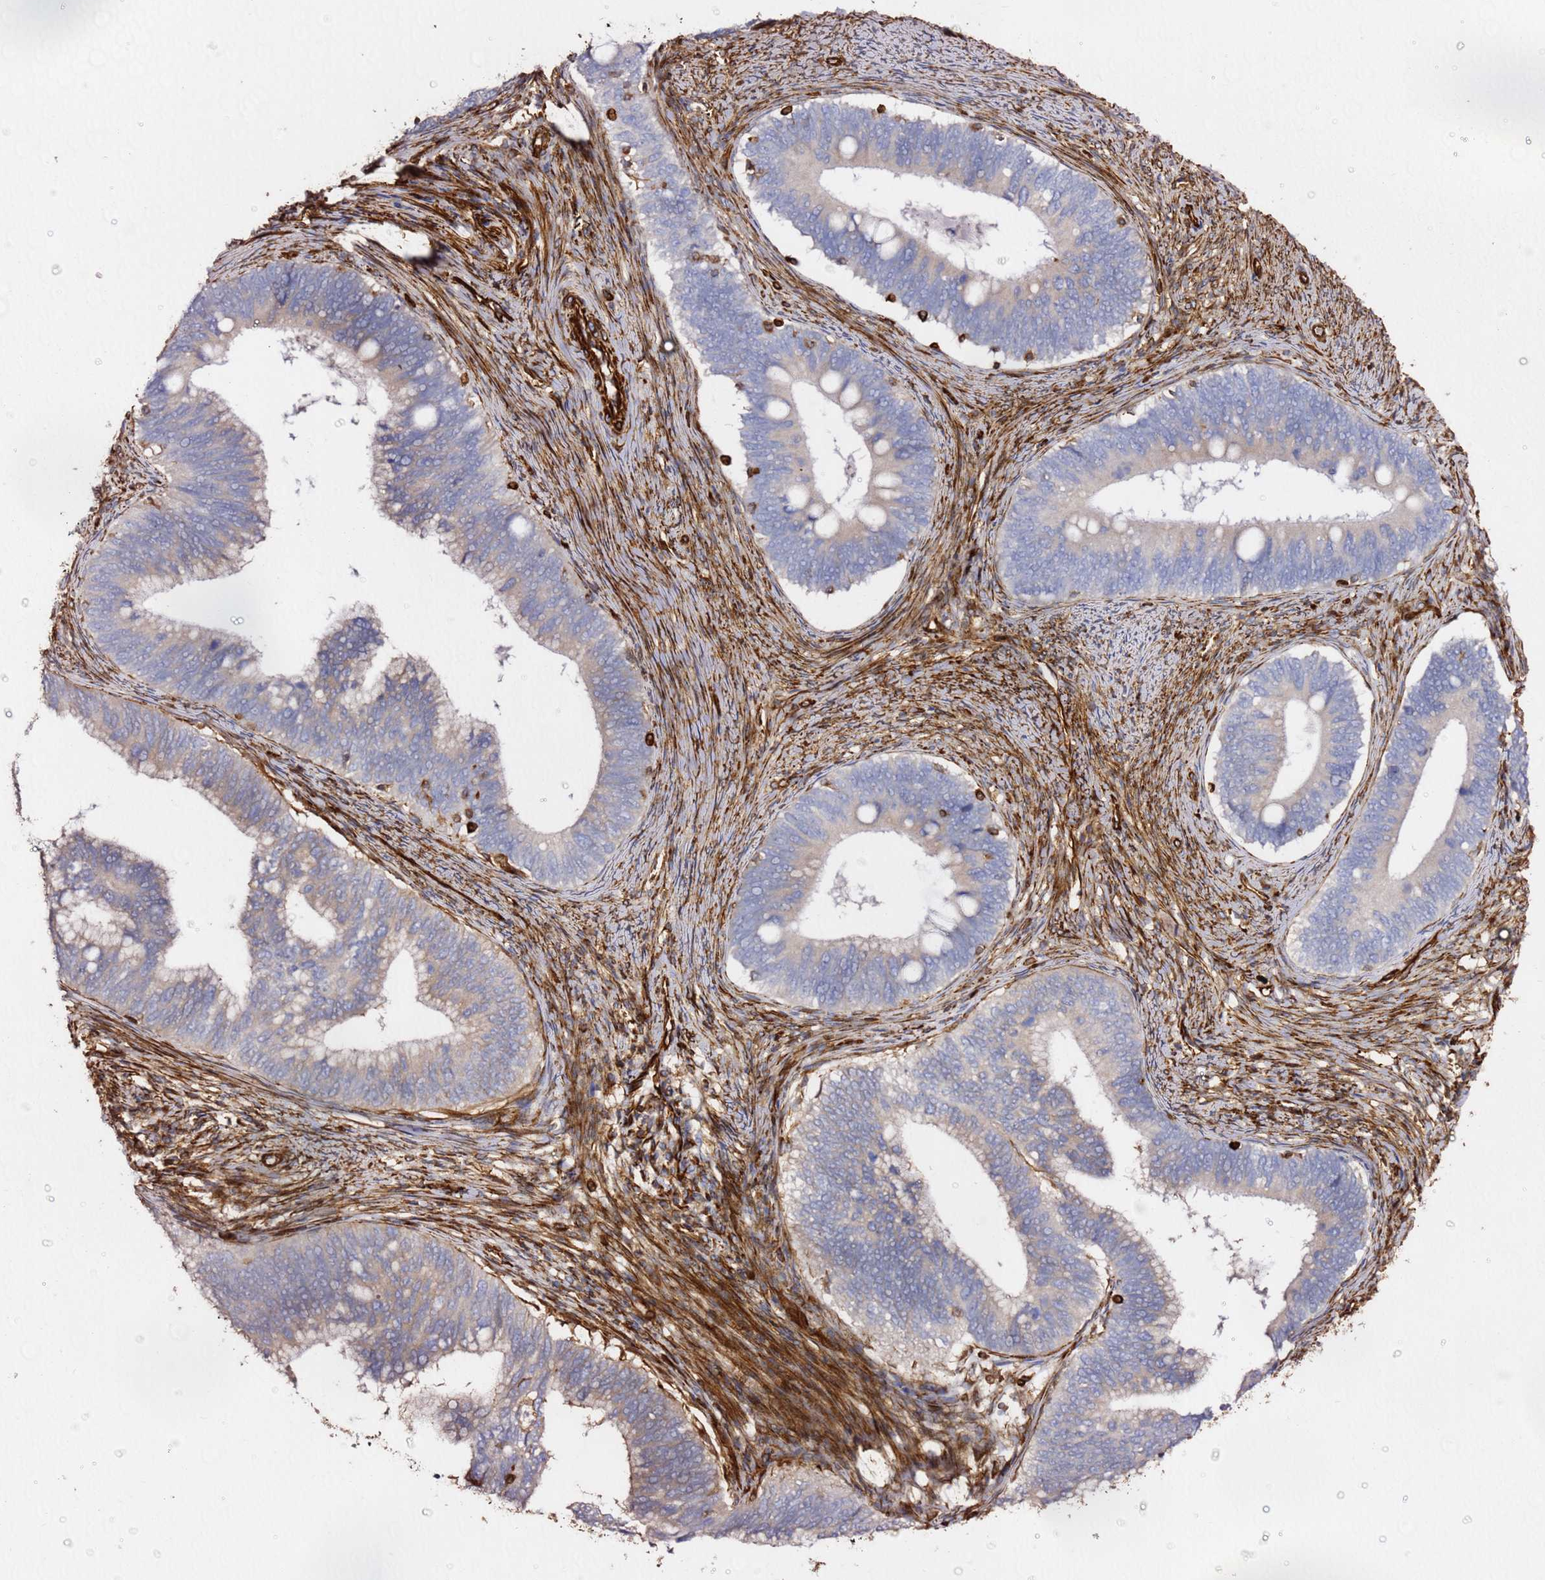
{"staining": {"intensity": "negative", "quantity": "none", "location": "none"}, "tissue": "cervical cancer", "cell_type": "Tumor cells", "image_type": "cancer", "snomed": [{"axis": "morphology", "description": "Adenocarcinoma, NOS"}, {"axis": "topography", "description": "Cervix"}], "caption": "Tumor cells are negative for protein expression in human cervical cancer (adenocarcinoma).", "gene": "MRGPRE", "patient": {"sex": "female", "age": 42}}